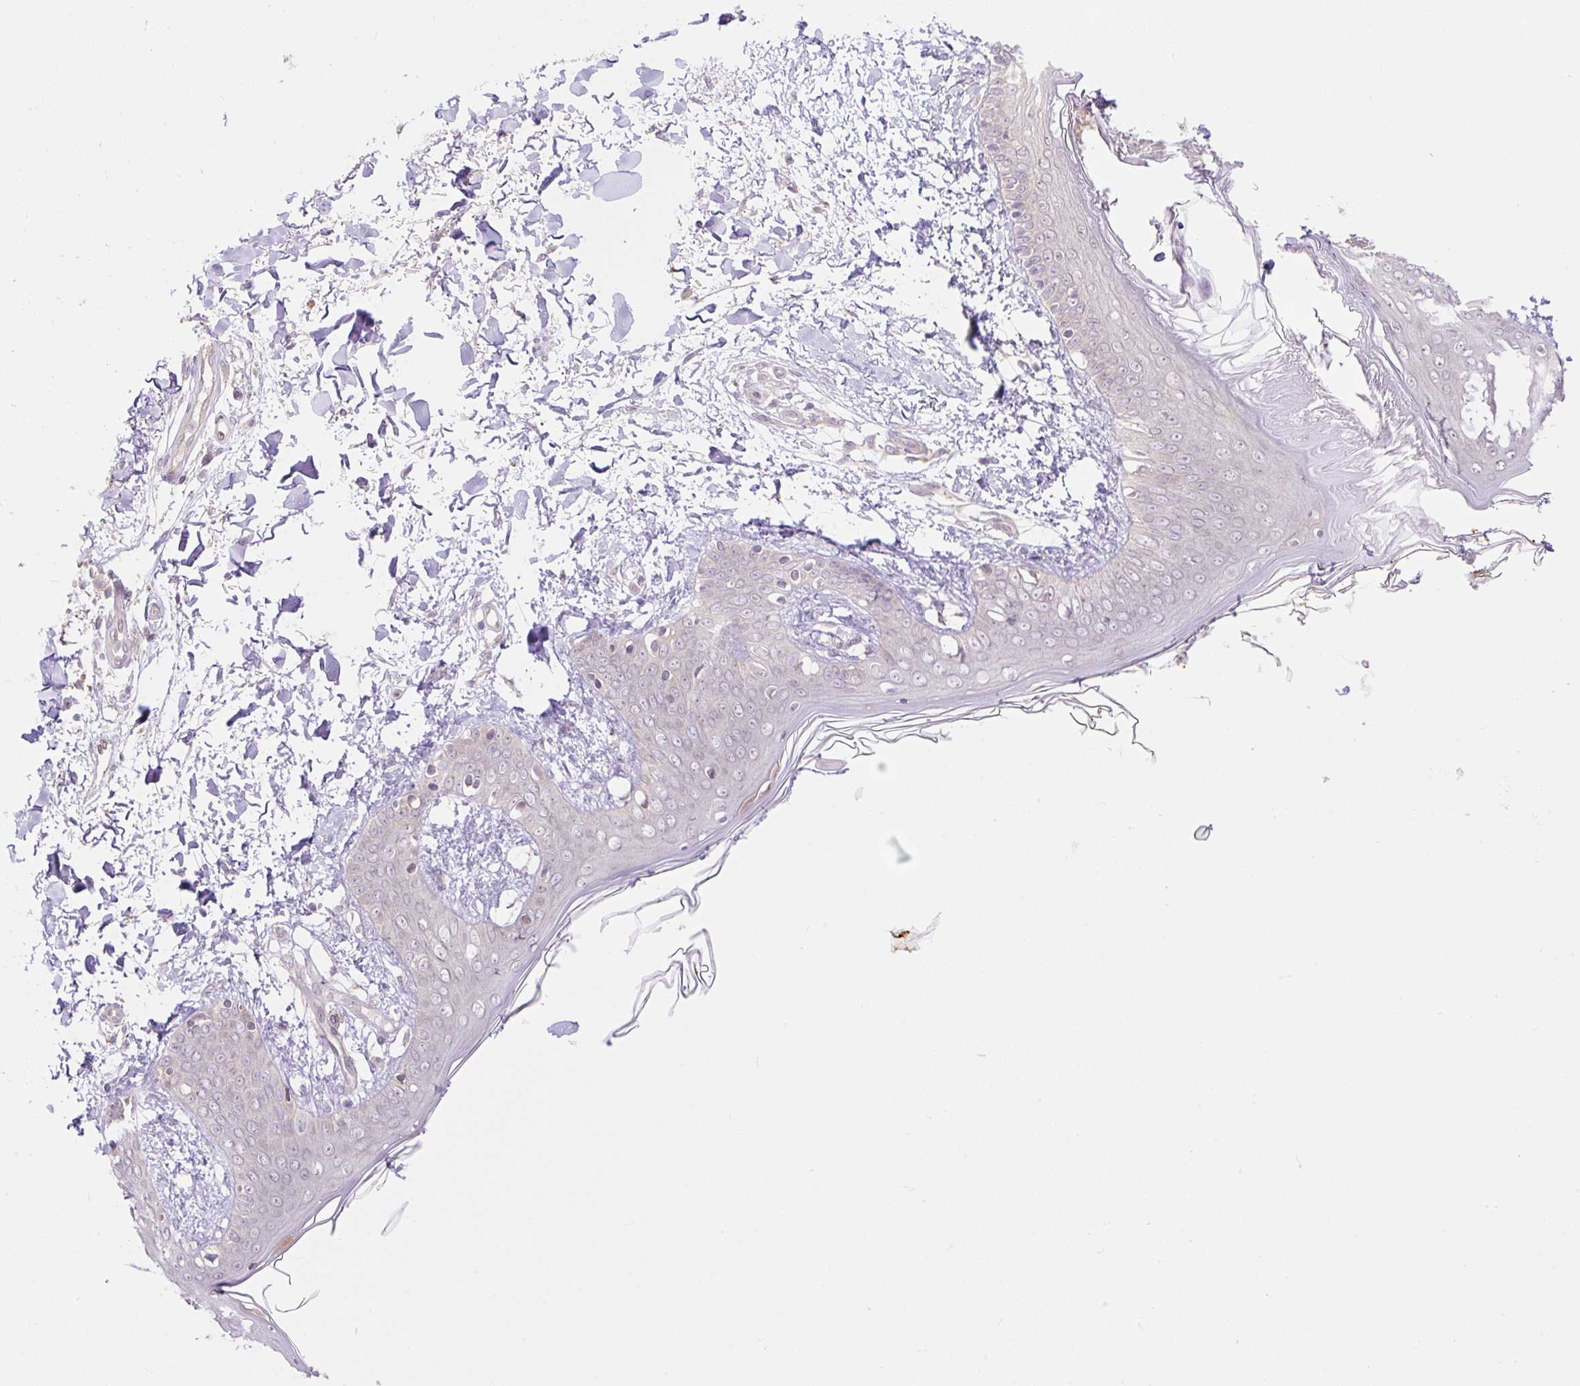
{"staining": {"intensity": "moderate", "quantity": "<25%", "location": "cytoplasmic/membranous,nuclear"}, "tissue": "skin", "cell_type": "Fibroblasts", "image_type": "normal", "snomed": [{"axis": "morphology", "description": "Normal tissue, NOS"}, {"axis": "topography", "description": "Skin"}], "caption": "IHC photomicrograph of normal skin stained for a protein (brown), which exhibits low levels of moderate cytoplasmic/membranous,nuclear positivity in approximately <25% of fibroblasts.", "gene": "VPS25", "patient": {"sex": "female", "age": 34}}